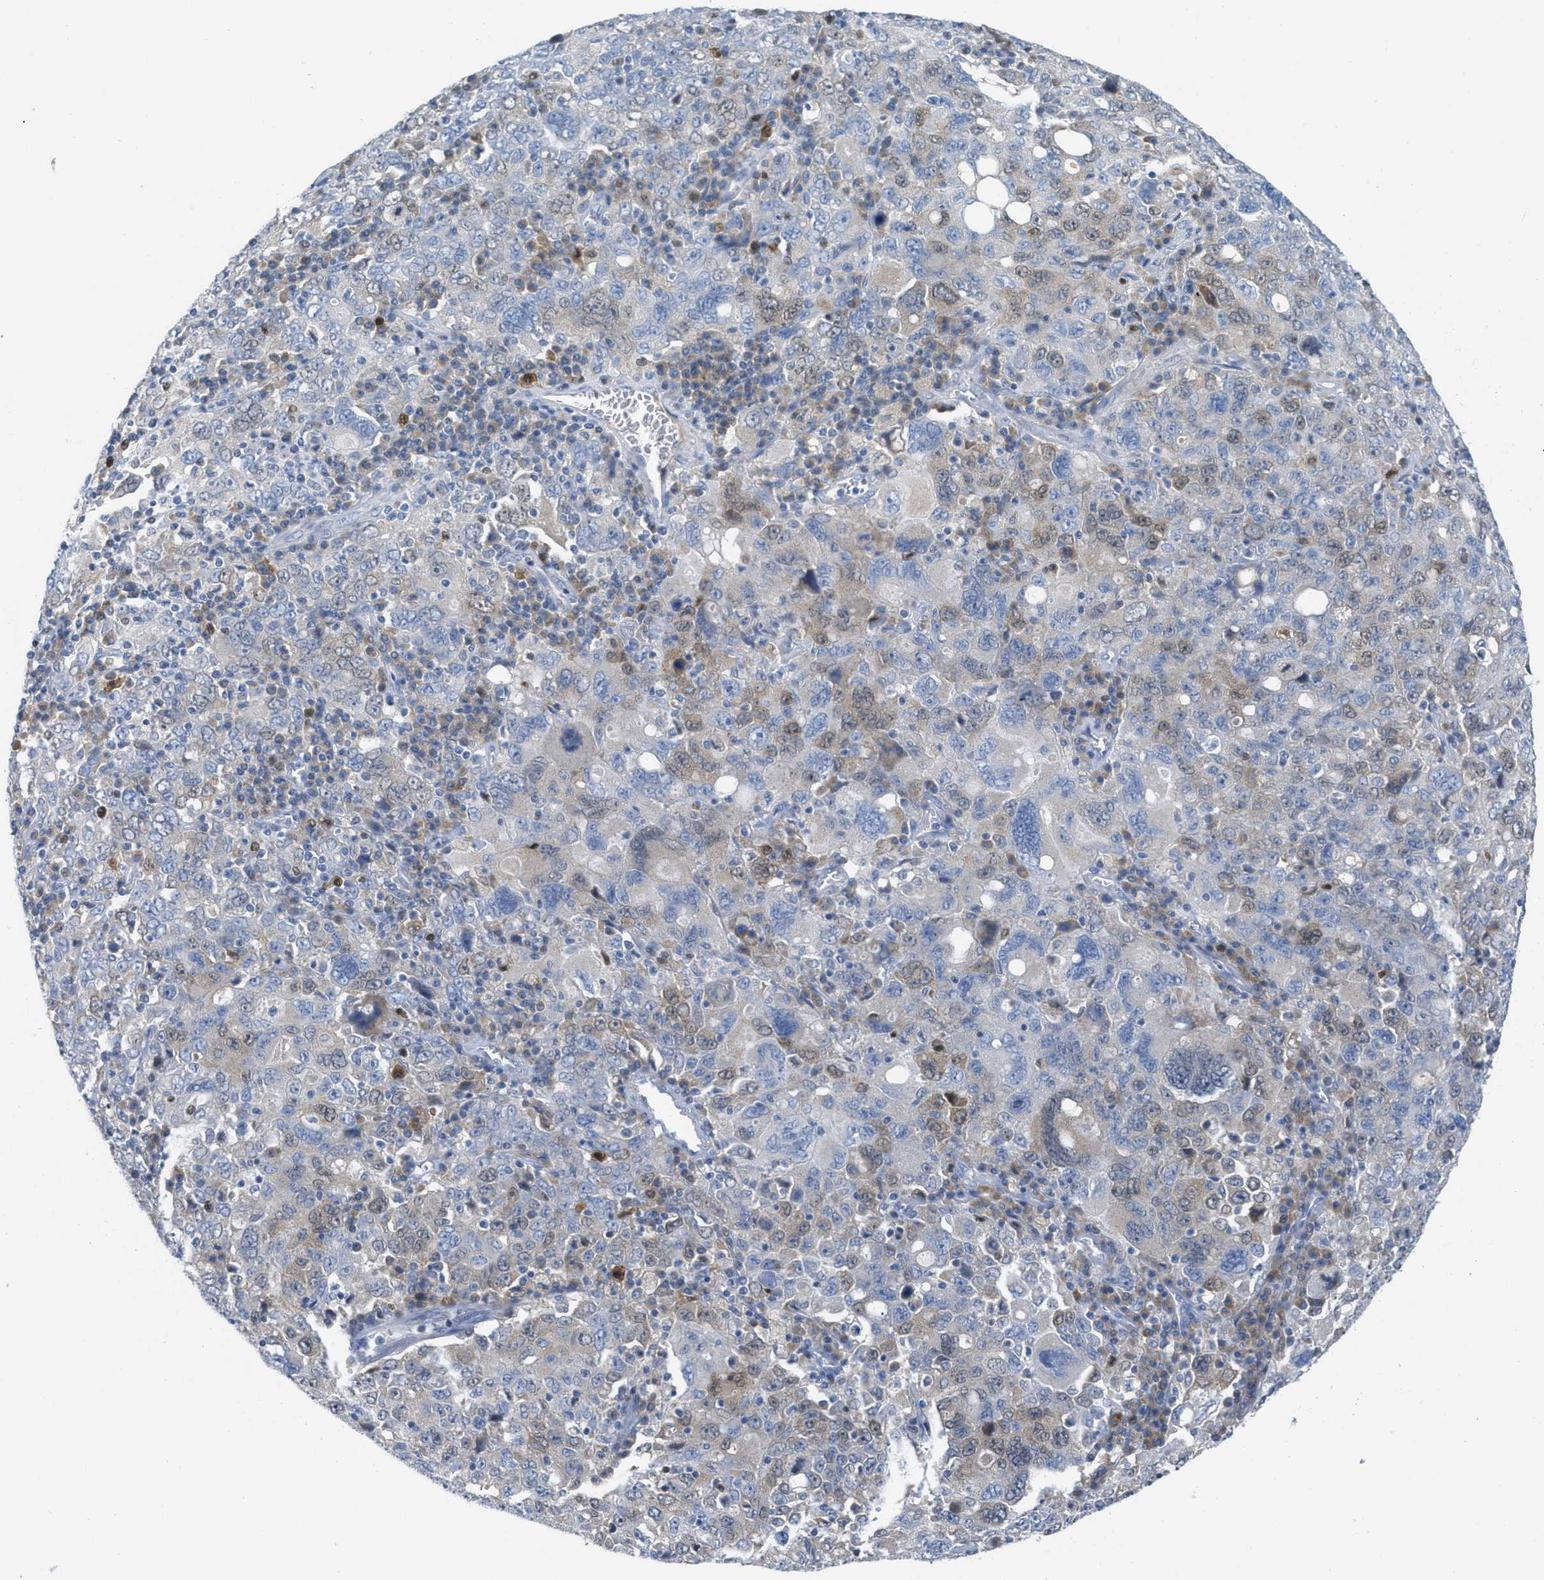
{"staining": {"intensity": "weak", "quantity": "25%-75%", "location": "cytoplasmic/membranous,nuclear"}, "tissue": "ovarian cancer", "cell_type": "Tumor cells", "image_type": "cancer", "snomed": [{"axis": "morphology", "description": "Carcinoma, endometroid"}, {"axis": "topography", "description": "Ovary"}], "caption": "Ovarian endometroid carcinoma stained for a protein shows weak cytoplasmic/membranous and nuclear positivity in tumor cells.", "gene": "ORC6", "patient": {"sex": "female", "age": 62}}